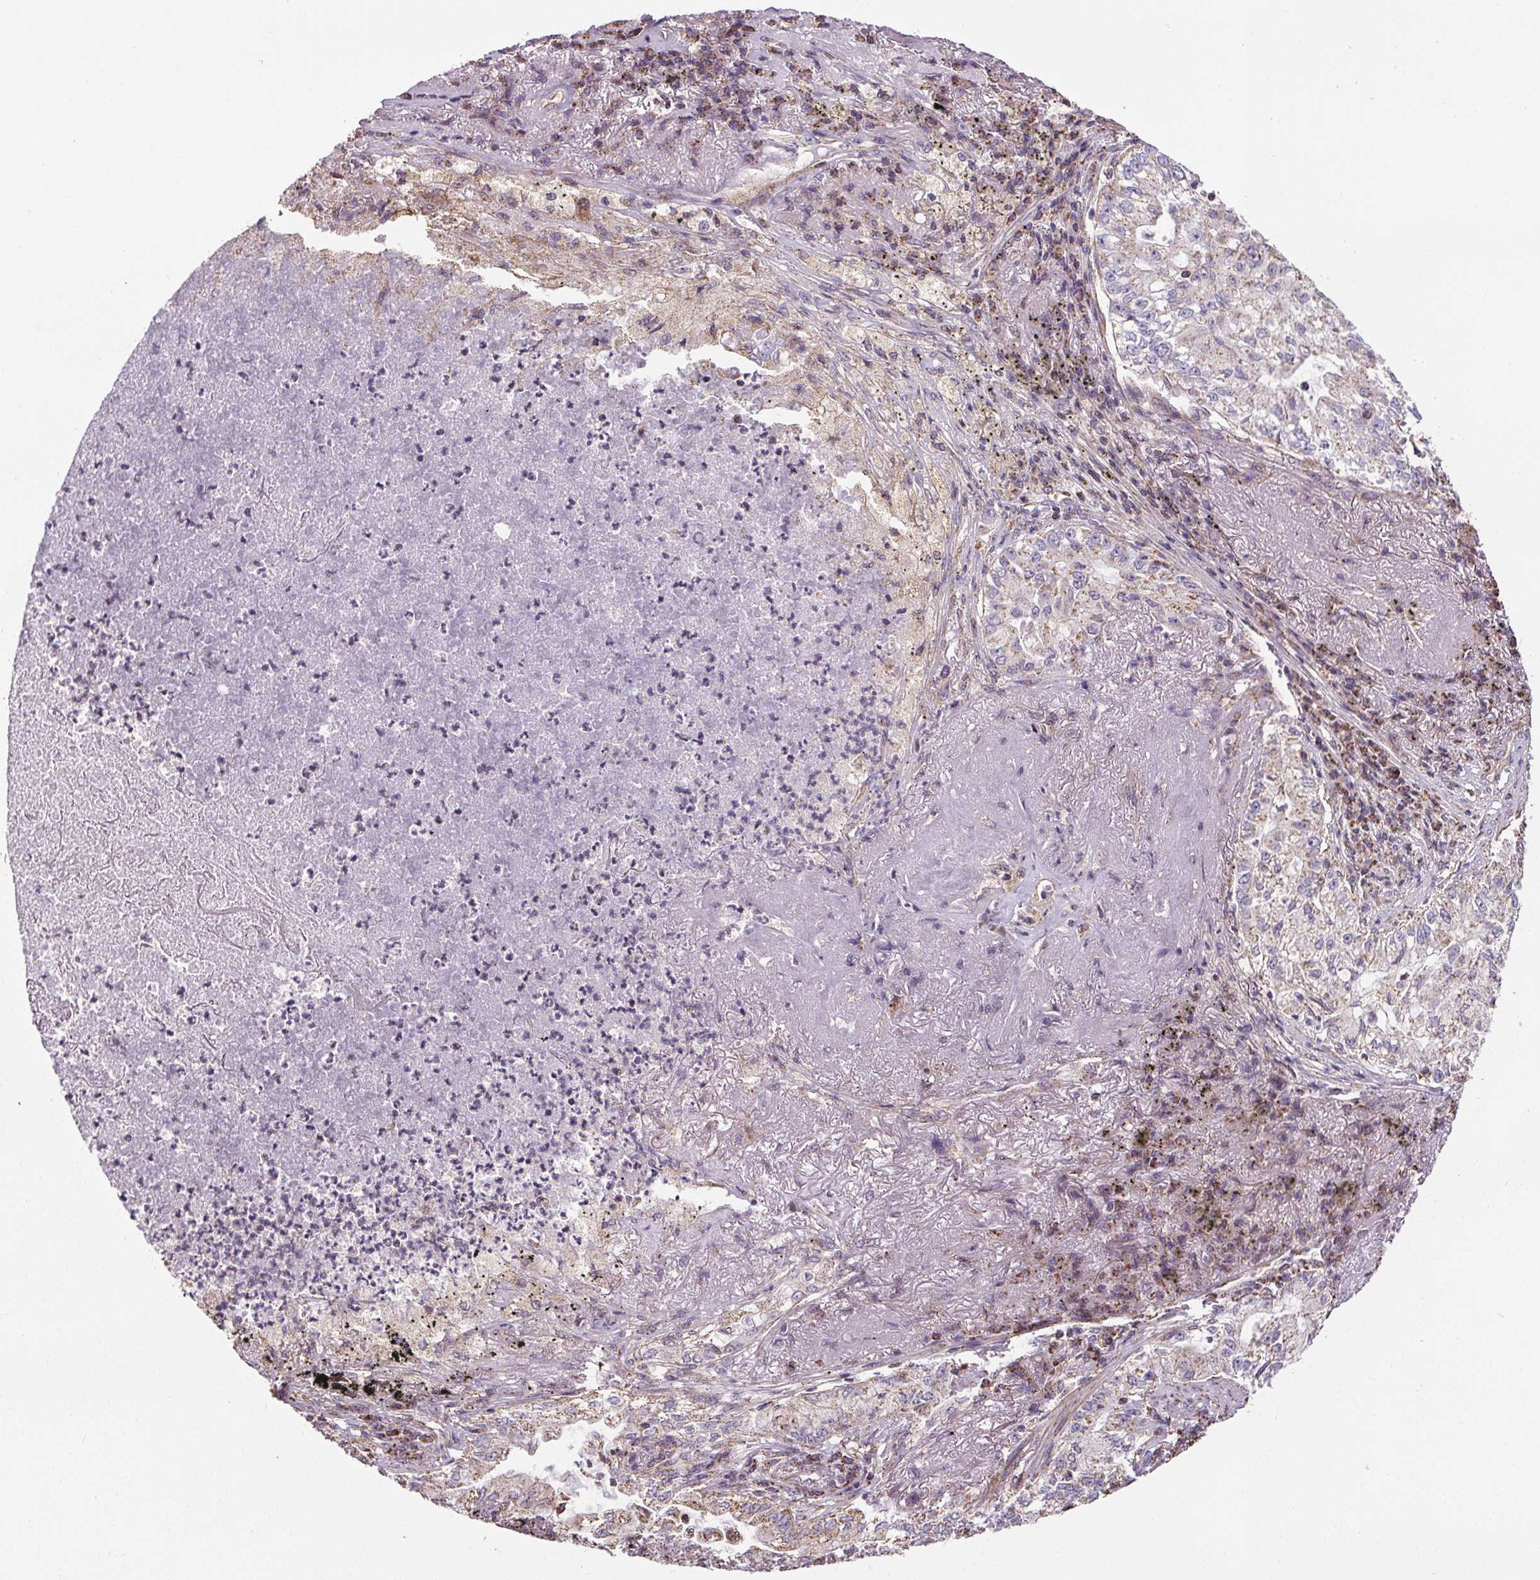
{"staining": {"intensity": "weak", "quantity": "<25%", "location": "cytoplasmic/membranous"}, "tissue": "lung cancer", "cell_type": "Tumor cells", "image_type": "cancer", "snomed": [{"axis": "morphology", "description": "Adenocarcinoma, NOS"}, {"axis": "topography", "description": "Lung"}], "caption": "This is an IHC image of lung cancer (adenocarcinoma). There is no staining in tumor cells.", "gene": "ZNF548", "patient": {"sex": "female", "age": 73}}